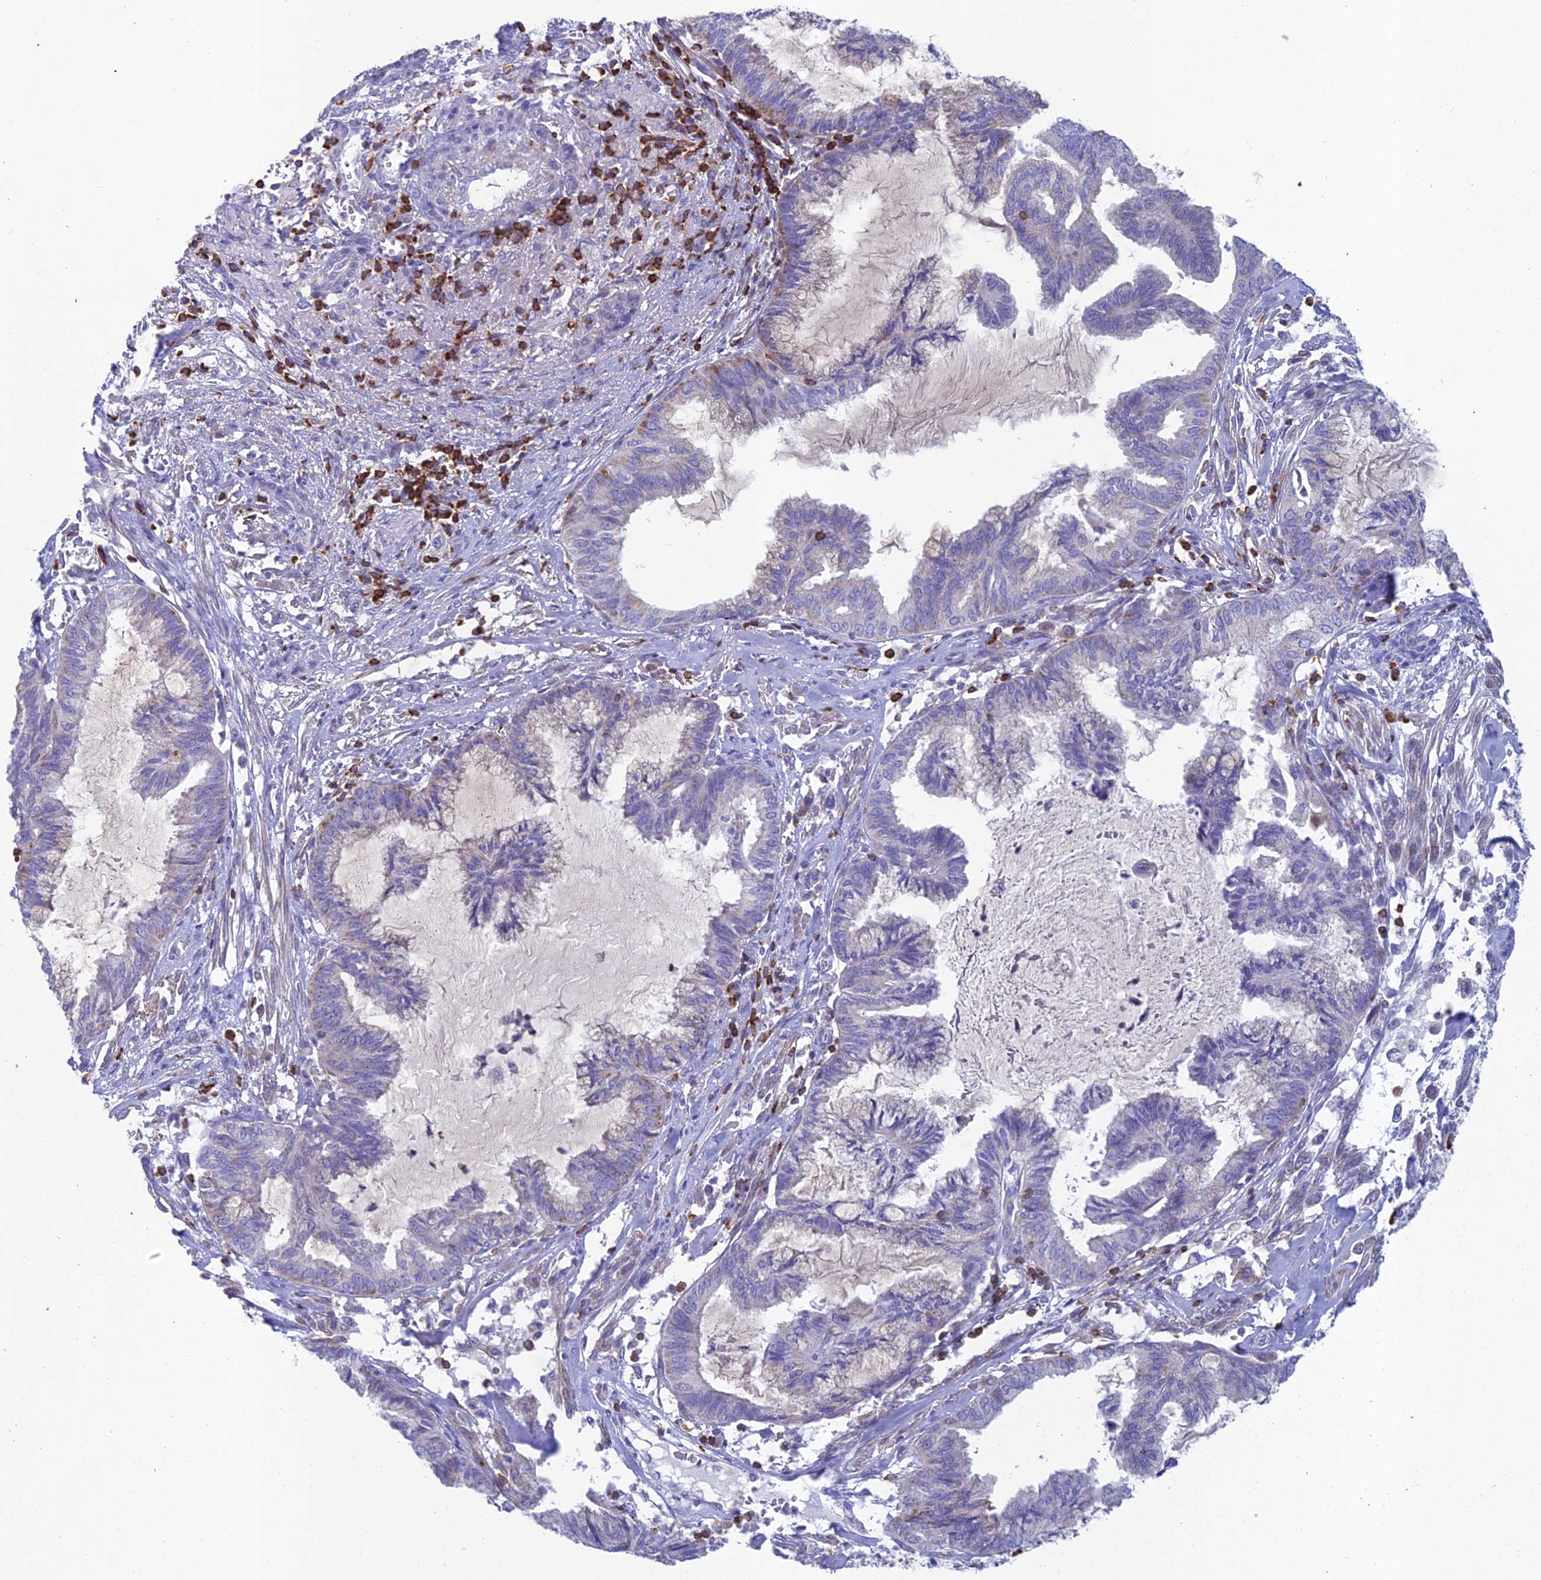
{"staining": {"intensity": "negative", "quantity": "none", "location": "none"}, "tissue": "endometrial cancer", "cell_type": "Tumor cells", "image_type": "cancer", "snomed": [{"axis": "morphology", "description": "Adenocarcinoma, NOS"}, {"axis": "topography", "description": "Endometrium"}], "caption": "Immunohistochemical staining of endometrial cancer (adenocarcinoma) reveals no significant expression in tumor cells.", "gene": "ABI3BP", "patient": {"sex": "female", "age": 86}}